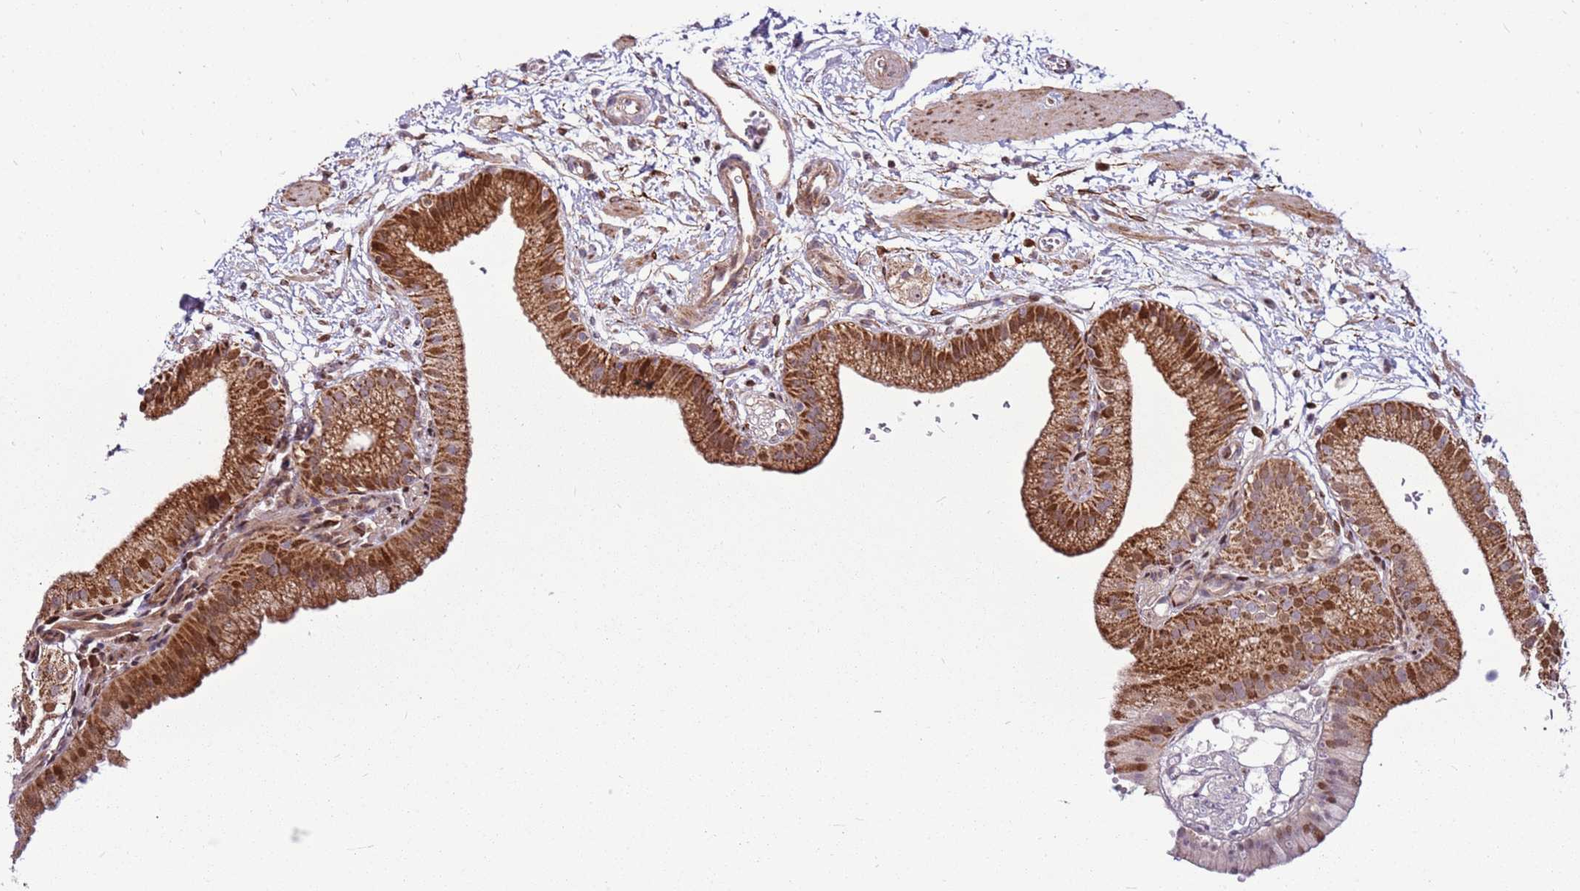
{"staining": {"intensity": "strong", "quantity": ">75%", "location": "cytoplasmic/membranous,nuclear"}, "tissue": "gallbladder", "cell_type": "Glandular cells", "image_type": "normal", "snomed": [{"axis": "morphology", "description": "Normal tissue, NOS"}, {"axis": "topography", "description": "Gallbladder"}], "caption": "Immunohistochemical staining of normal human gallbladder exhibits strong cytoplasmic/membranous,nuclear protein expression in approximately >75% of glandular cells. Nuclei are stained in blue.", "gene": "PCTP", "patient": {"sex": "male", "age": 55}}